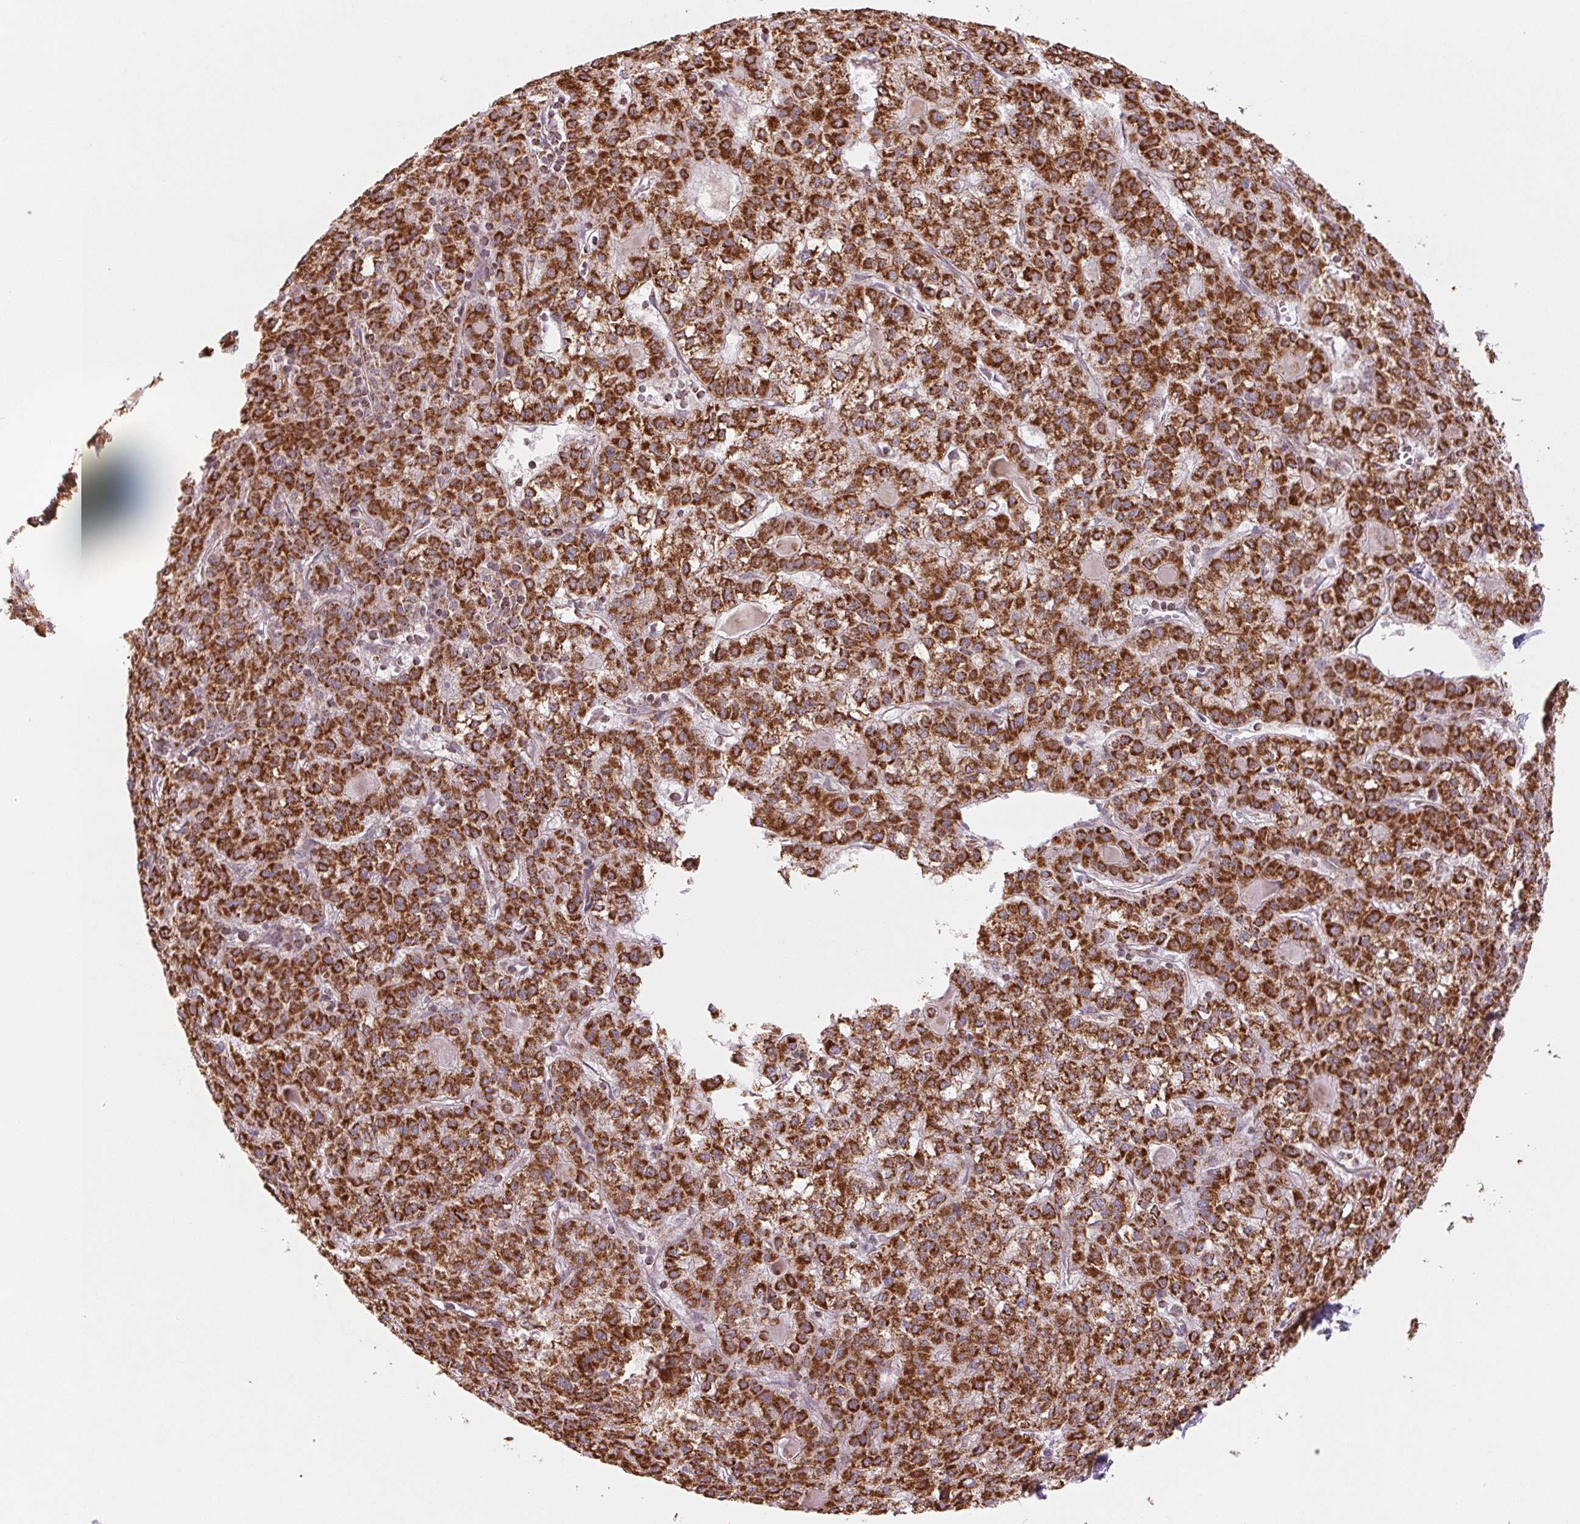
{"staining": {"intensity": "strong", "quantity": ">75%", "location": "cytoplasmic/membranous"}, "tissue": "liver cancer", "cell_type": "Tumor cells", "image_type": "cancer", "snomed": [{"axis": "morphology", "description": "Carcinoma, Hepatocellular, NOS"}, {"axis": "topography", "description": "Liver"}], "caption": "Immunohistochemical staining of human hepatocellular carcinoma (liver) demonstrates high levels of strong cytoplasmic/membranous expression in about >75% of tumor cells. The staining was performed using DAB (3,3'-diaminobenzidine) to visualize the protein expression in brown, while the nuclei were stained in blue with hematoxylin (Magnification: 20x).", "gene": "MATCAP1", "patient": {"sex": "female", "age": 43}}